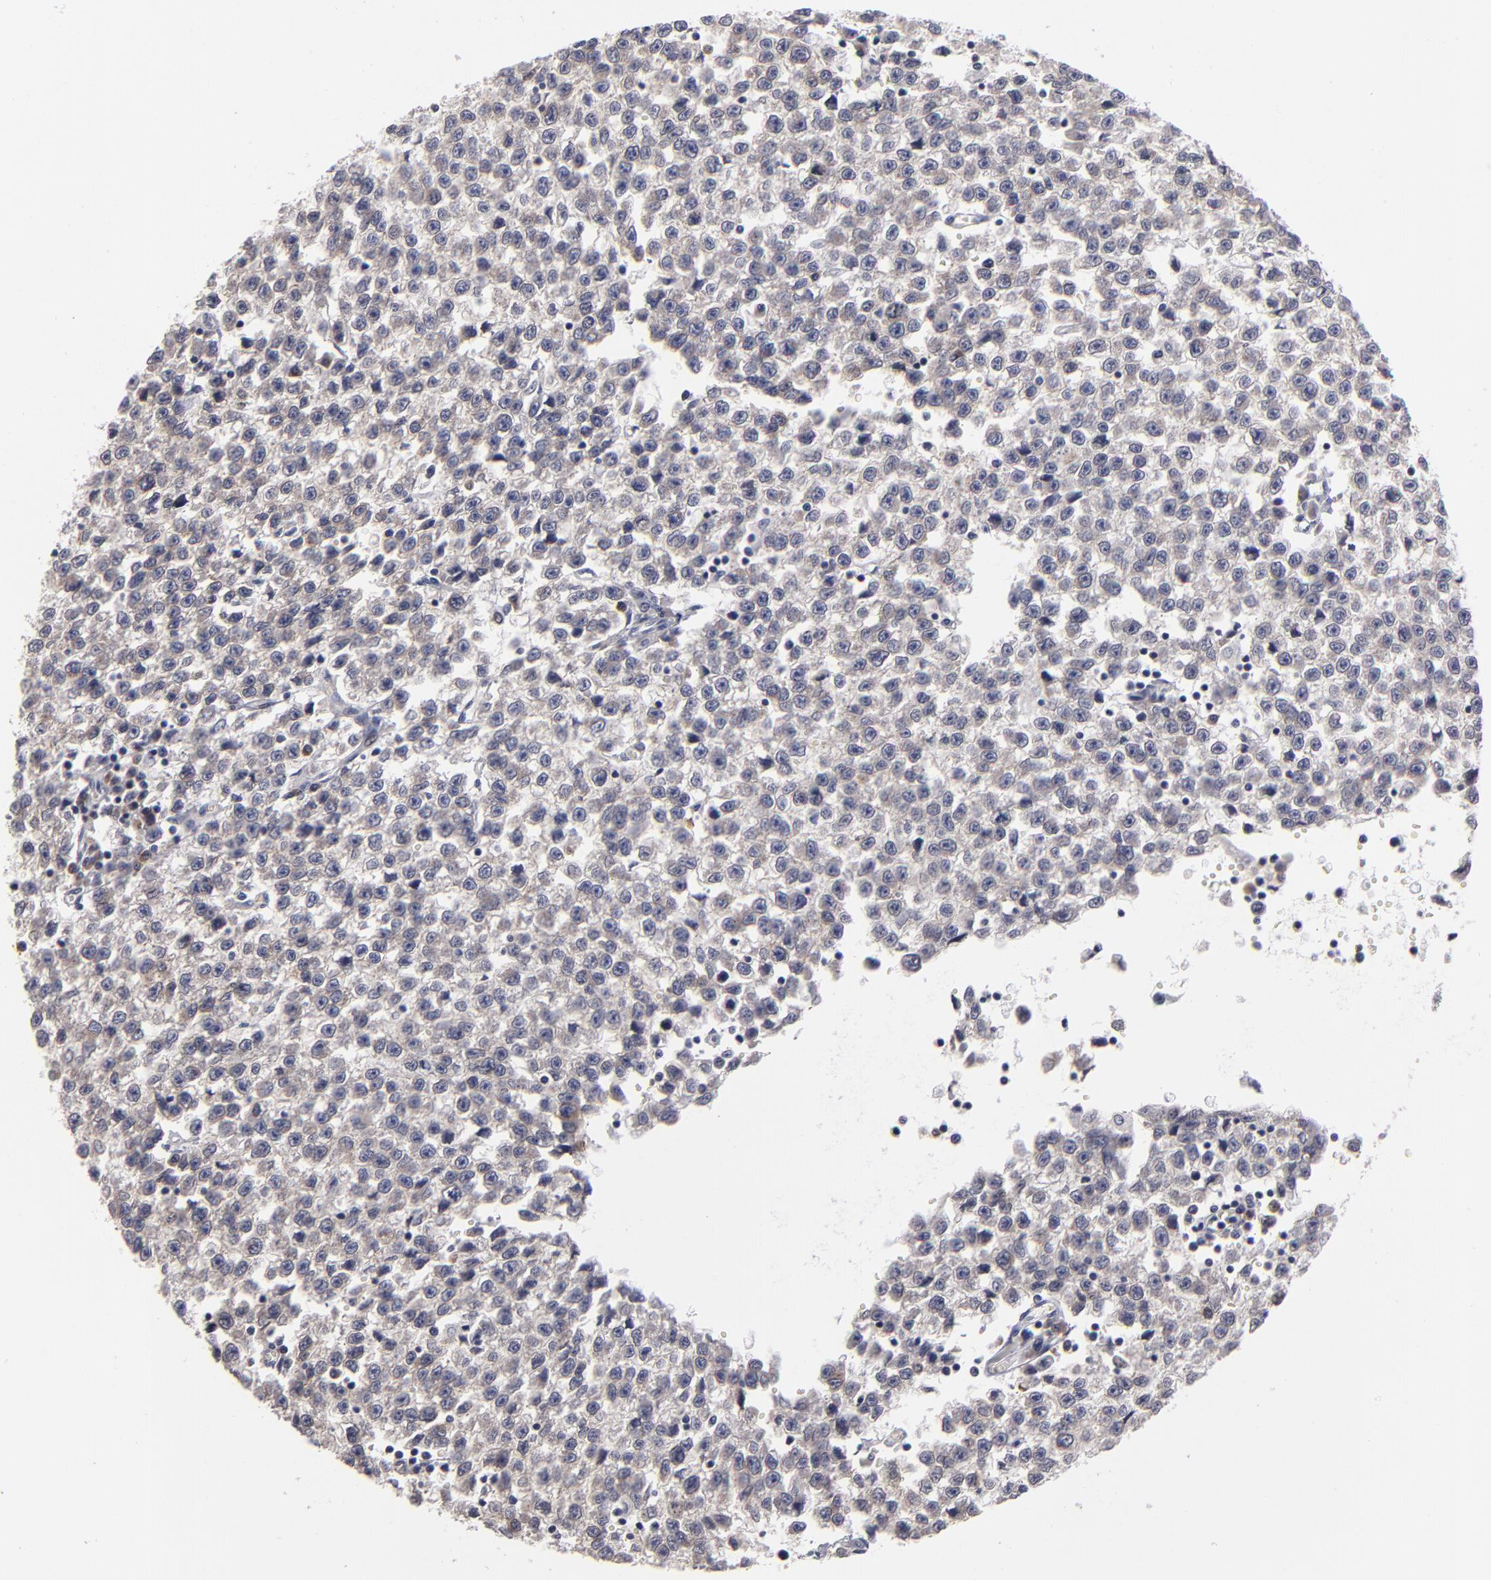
{"staining": {"intensity": "weak", "quantity": "25%-75%", "location": "cytoplasmic/membranous"}, "tissue": "testis cancer", "cell_type": "Tumor cells", "image_type": "cancer", "snomed": [{"axis": "morphology", "description": "Seminoma, NOS"}, {"axis": "topography", "description": "Testis"}], "caption": "Human testis cancer (seminoma) stained with a protein marker reveals weak staining in tumor cells.", "gene": "CEP97", "patient": {"sex": "male", "age": 35}}